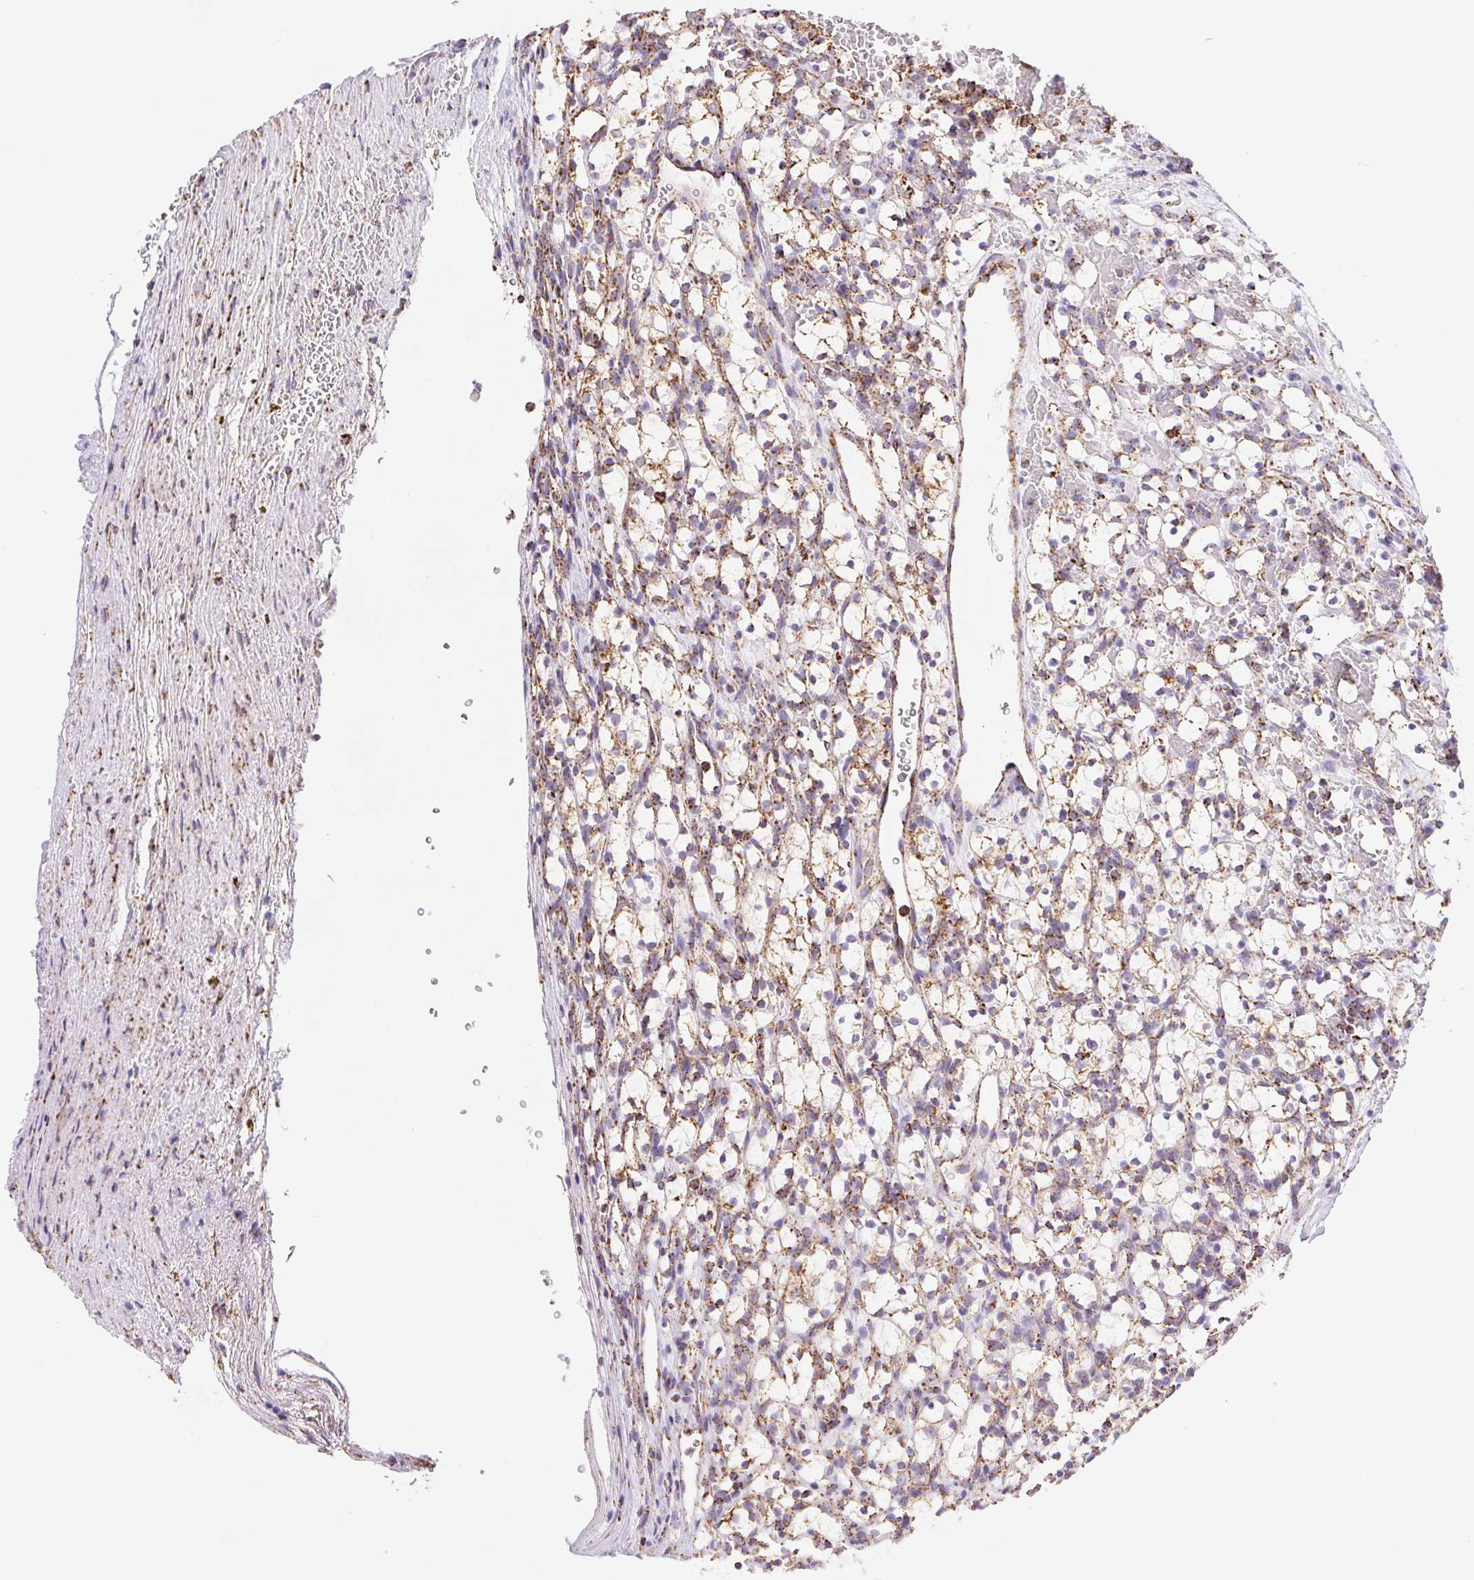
{"staining": {"intensity": "moderate", "quantity": "25%-75%", "location": "cytoplasmic/membranous"}, "tissue": "renal cancer", "cell_type": "Tumor cells", "image_type": "cancer", "snomed": [{"axis": "morphology", "description": "Adenocarcinoma, NOS"}, {"axis": "topography", "description": "Kidney"}], "caption": "Protein staining reveals moderate cytoplasmic/membranous staining in approximately 25%-75% of tumor cells in adenocarcinoma (renal). (Stains: DAB in brown, nuclei in blue, Microscopy: brightfield microscopy at high magnification).", "gene": "NIPSNAP2", "patient": {"sex": "female", "age": 69}}